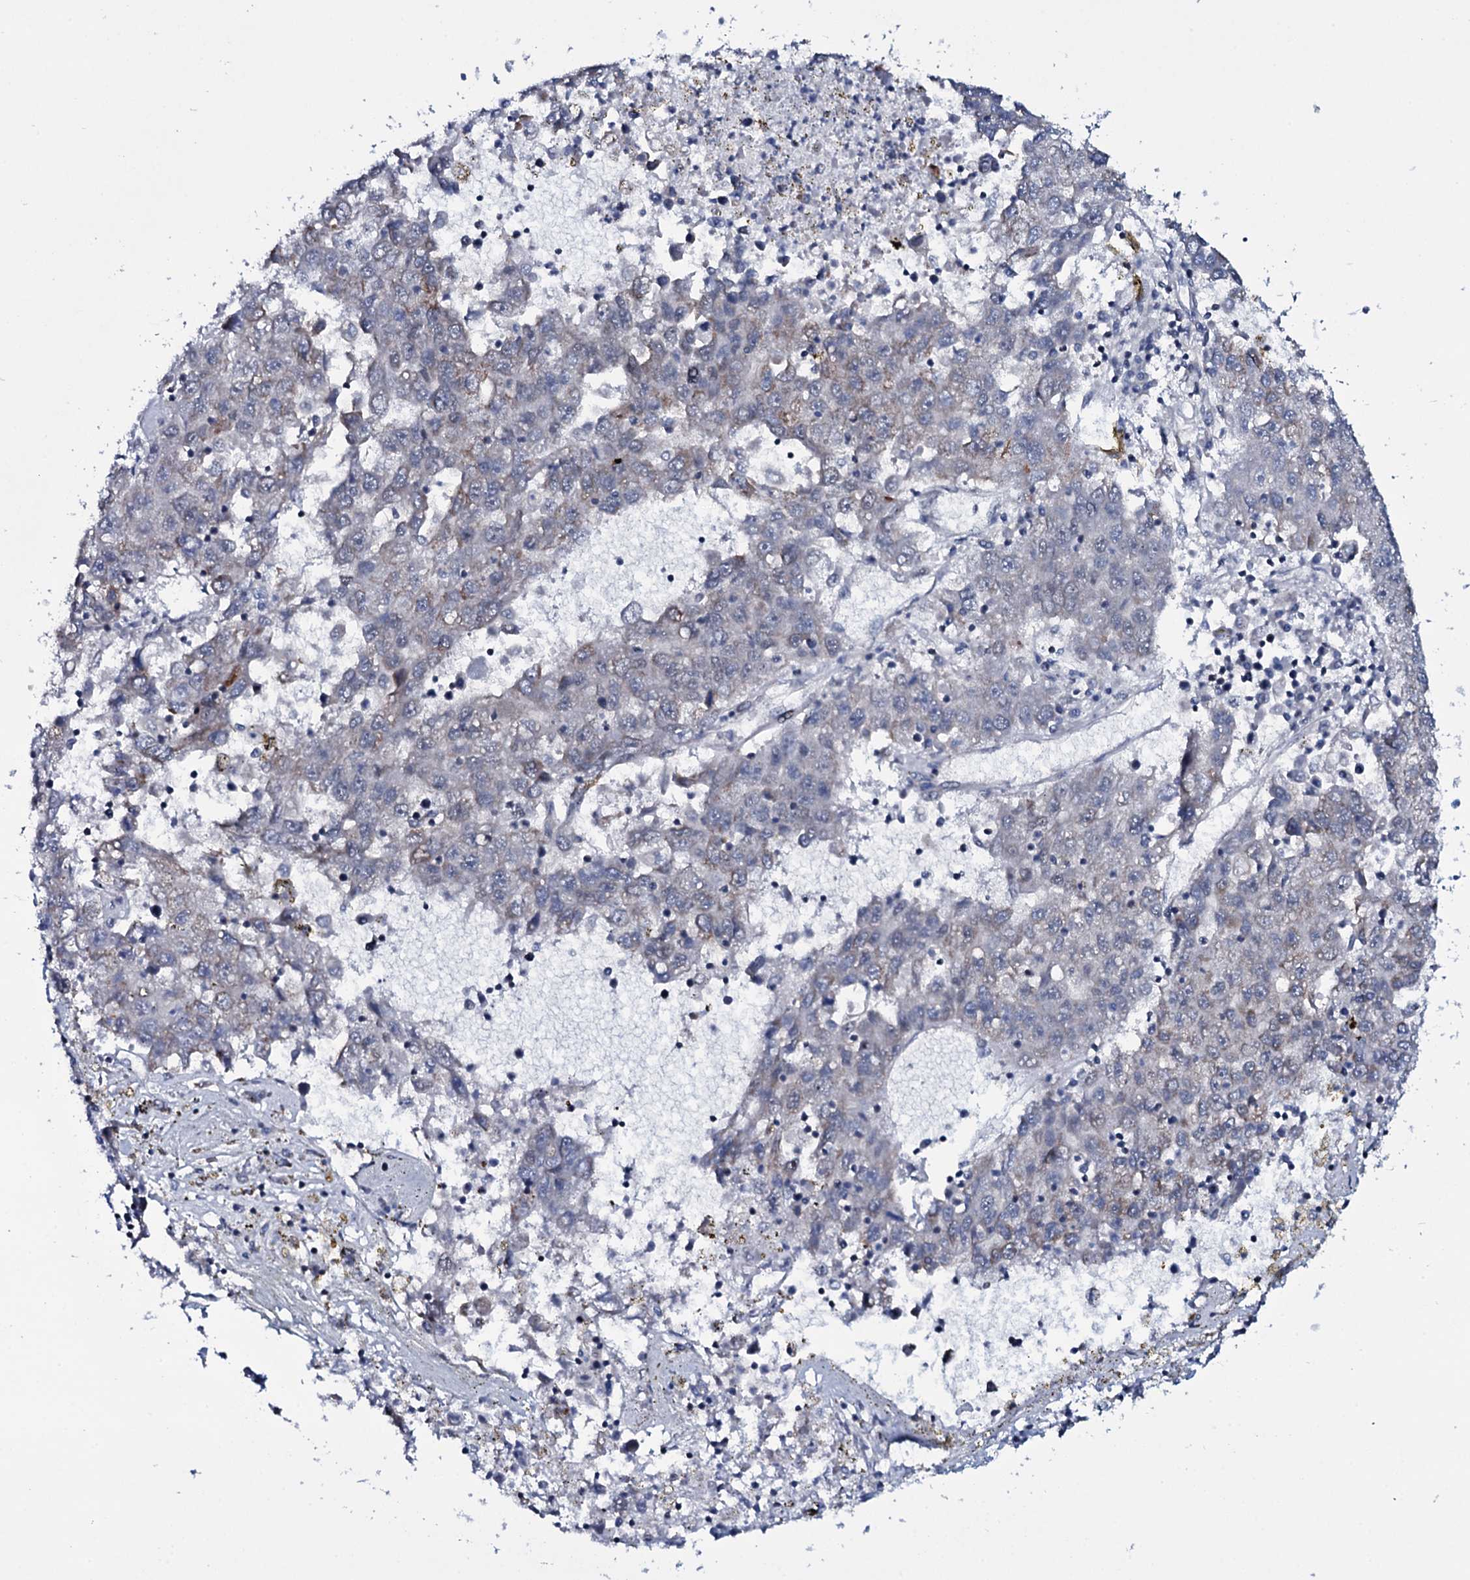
{"staining": {"intensity": "weak", "quantity": "<25%", "location": "cytoplasmic/membranous"}, "tissue": "liver cancer", "cell_type": "Tumor cells", "image_type": "cancer", "snomed": [{"axis": "morphology", "description": "Carcinoma, Hepatocellular, NOS"}, {"axis": "topography", "description": "Liver"}], "caption": "Protein analysis of hepatocellular carcinoma (liver) shows no significant staining in tumor cells. (DAB IHC visualized using brightfield microscopy, high magnification).", "gene": "ZMIZ2", "patient": {"sex": "male", "age": 49}}